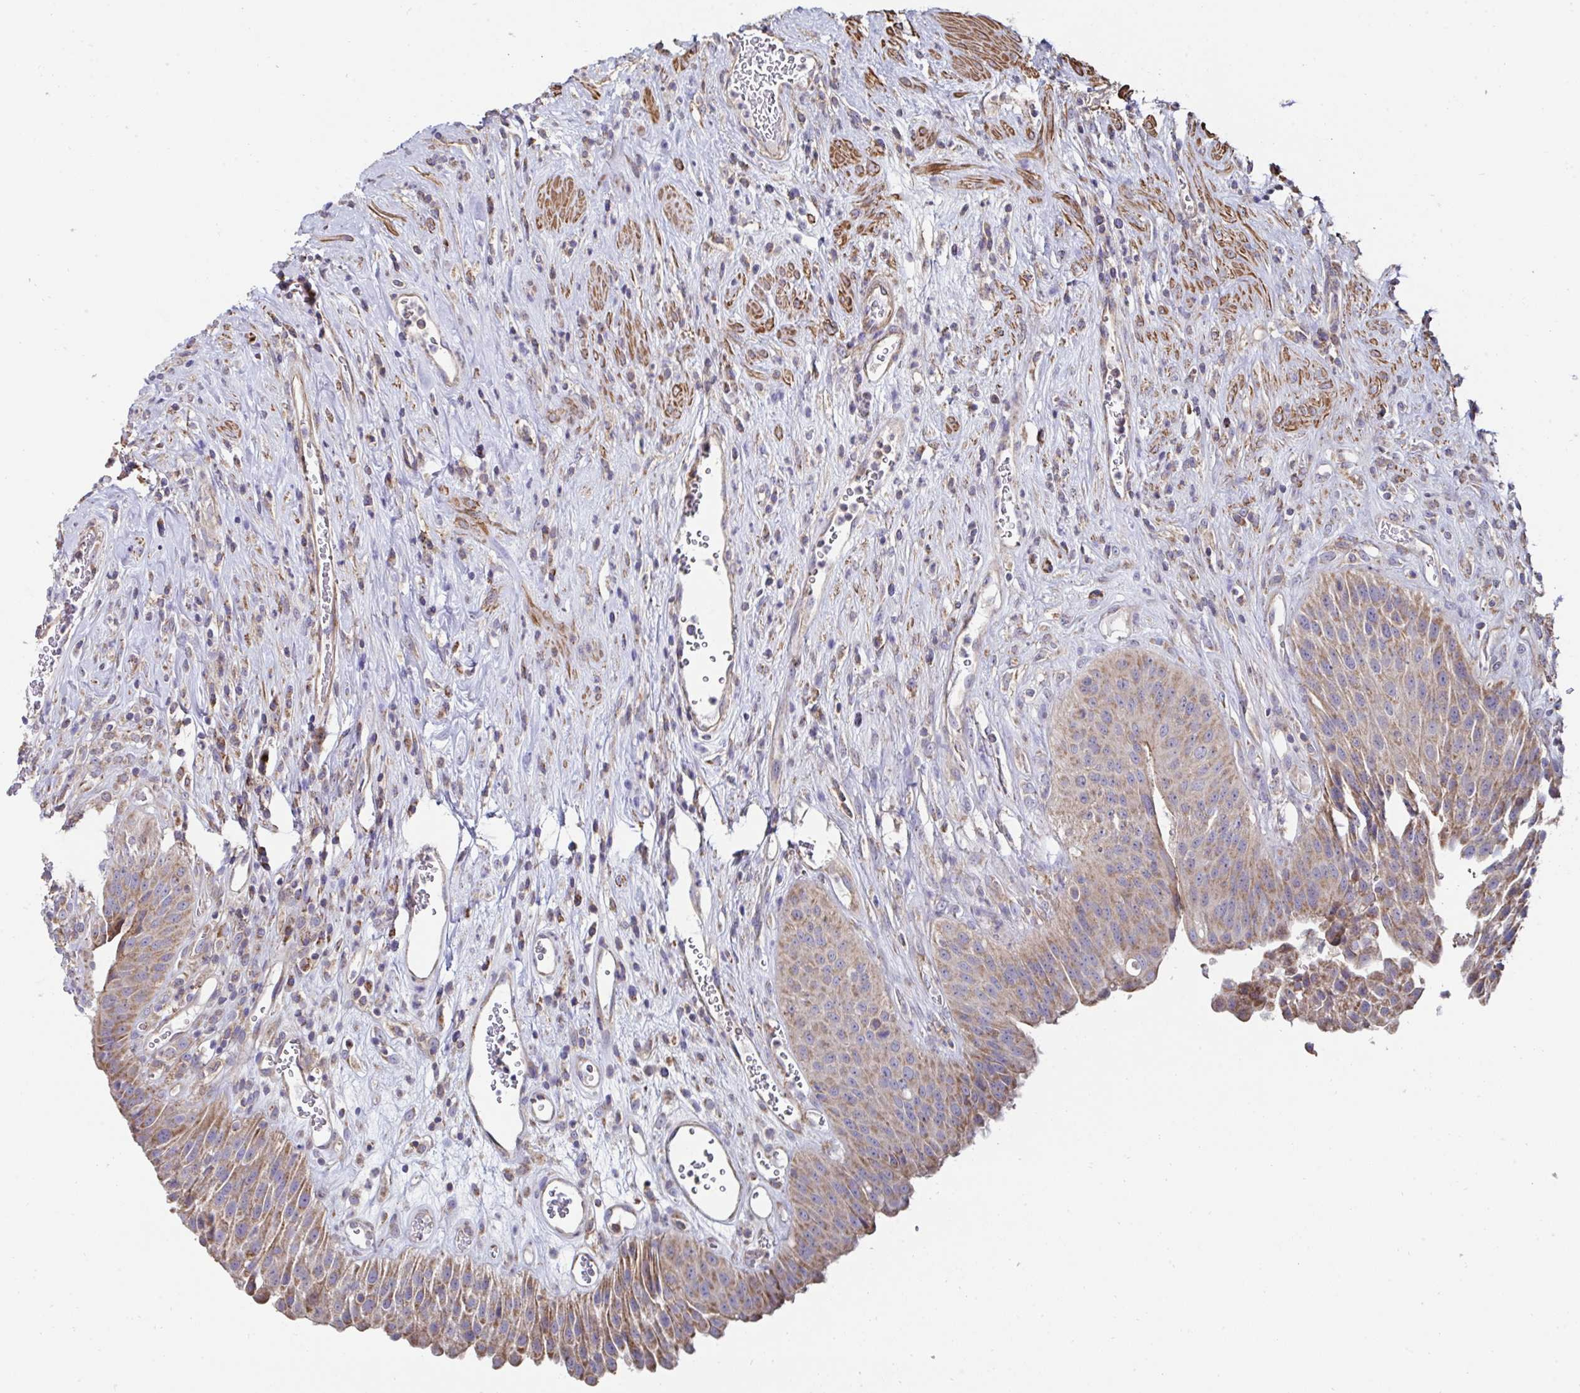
{"staining": {"intensity": "moderate", "quantity": "25%-75%", "location": "cytoplasmic/membranous"}, "tissue": "urinary bladder", "cell_type": "Urothelial cells", "image_type": "normal", "snomed": [{"axis": "morphology", "description": "Normal tissue, NOS"}, {"axis": "topography", "description": "Urinary bladder"}], "caption": "Immunohistochemical staining of benign human urinary bladder displays 25%-75% levels of moderate cytoplasmic/membranous protein staining in about 25%-75% of urothelial cells. The protein of interest is stained brown, and the nuclei are stained in blue (DAB (3,3'-diaminobenzidine) IHC with brightfield microscopy, high magnification).", "gene": "DZANK1", "patient": {"sex": "female", "age": 56}}